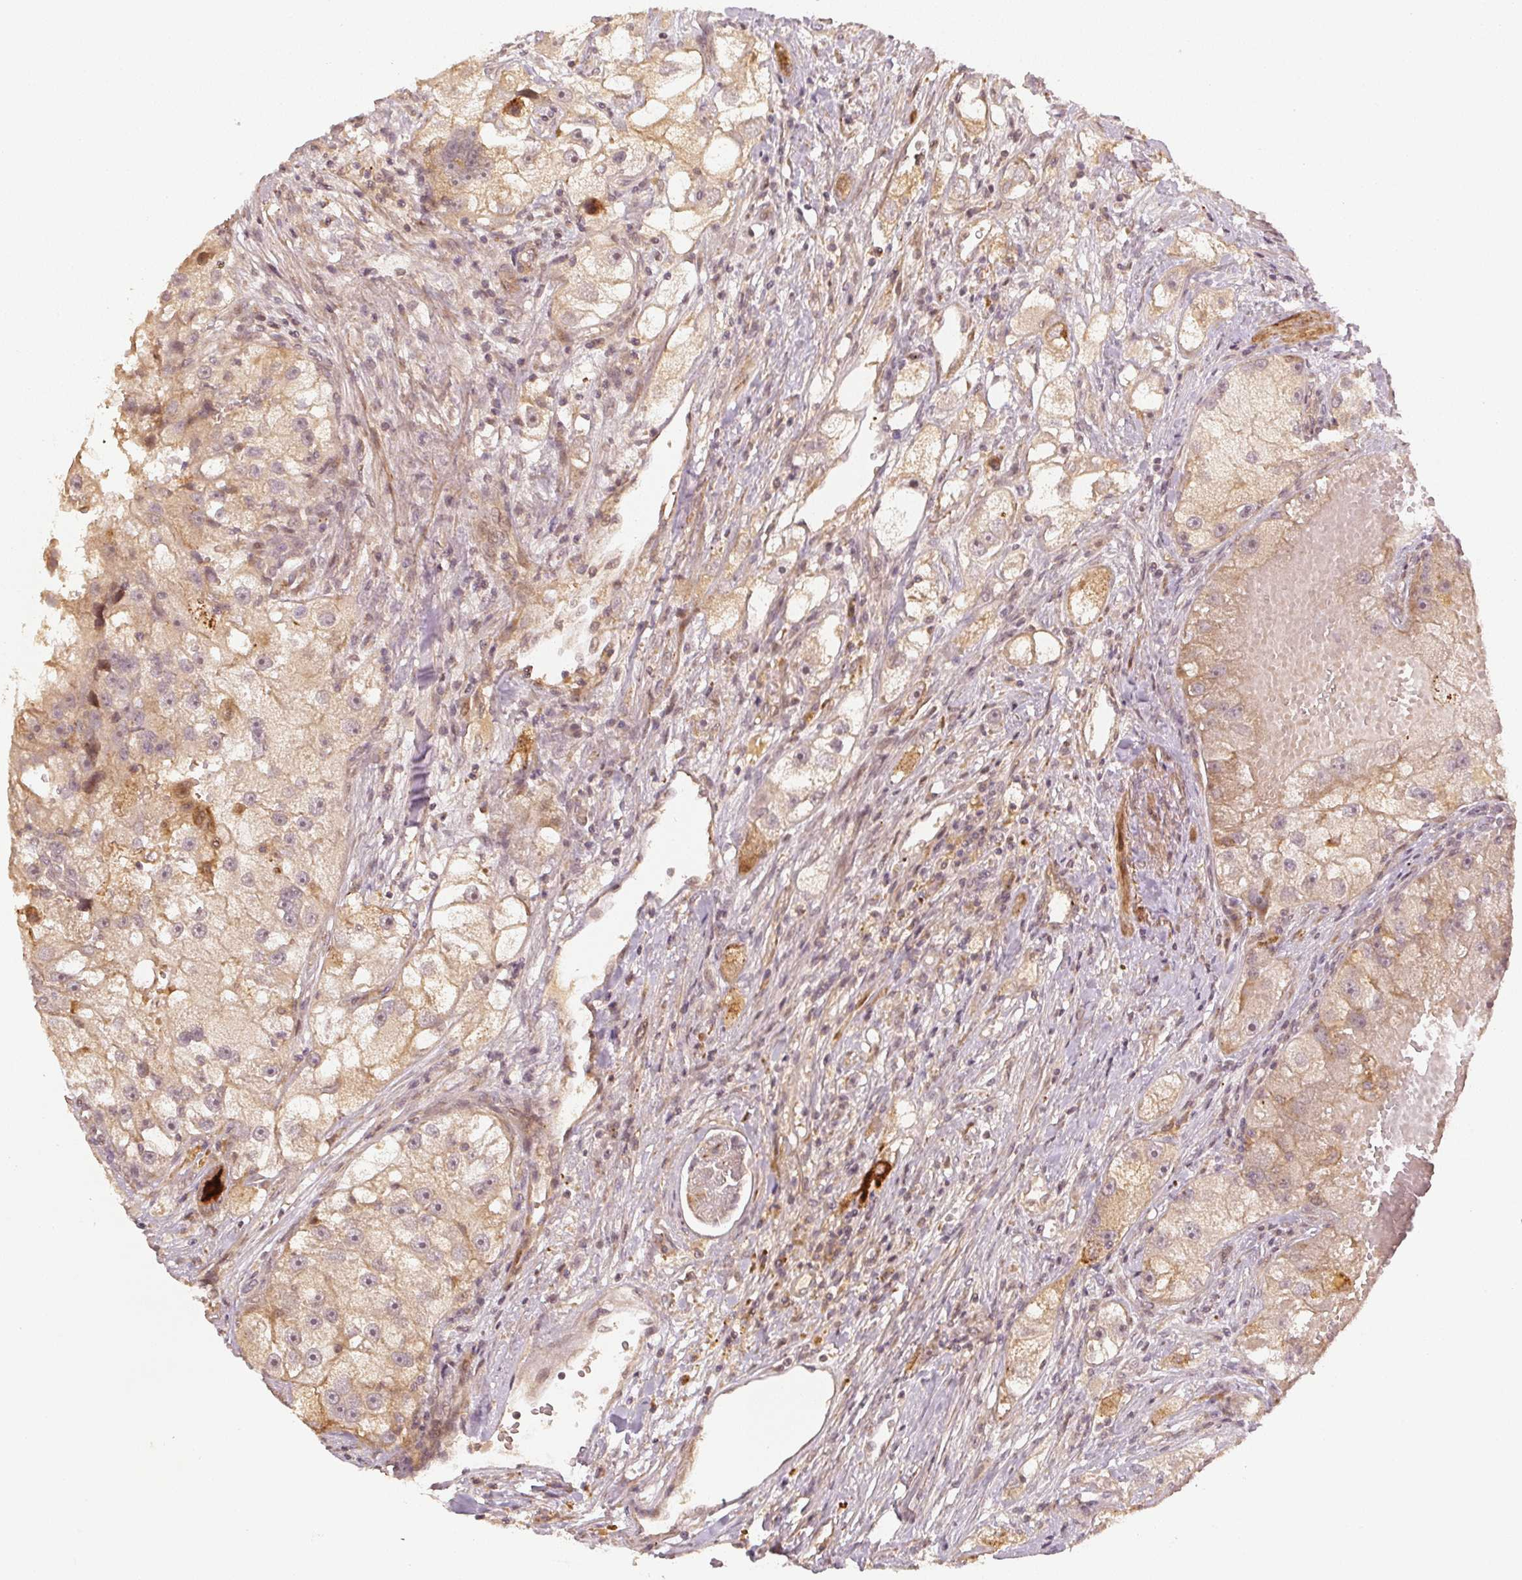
{"staining": {"intensity": "negative", "quantity": "none", "location": "none"}, "tissue": "renal cancer", "cell_type": "Tumor cells", "image_type": "cancer", "snomed": [{"axis": "morphology", "description": "Adenocarcinoma, NOS"}, {"axis": "topography", "description": "Kidney"}], "caption": "Image shows no protein positivity in tumor cells of adenocarcinoma (renal) tissue.", "gene": "SERPINE1", "patient": {"sex": "male", "age": 63}}